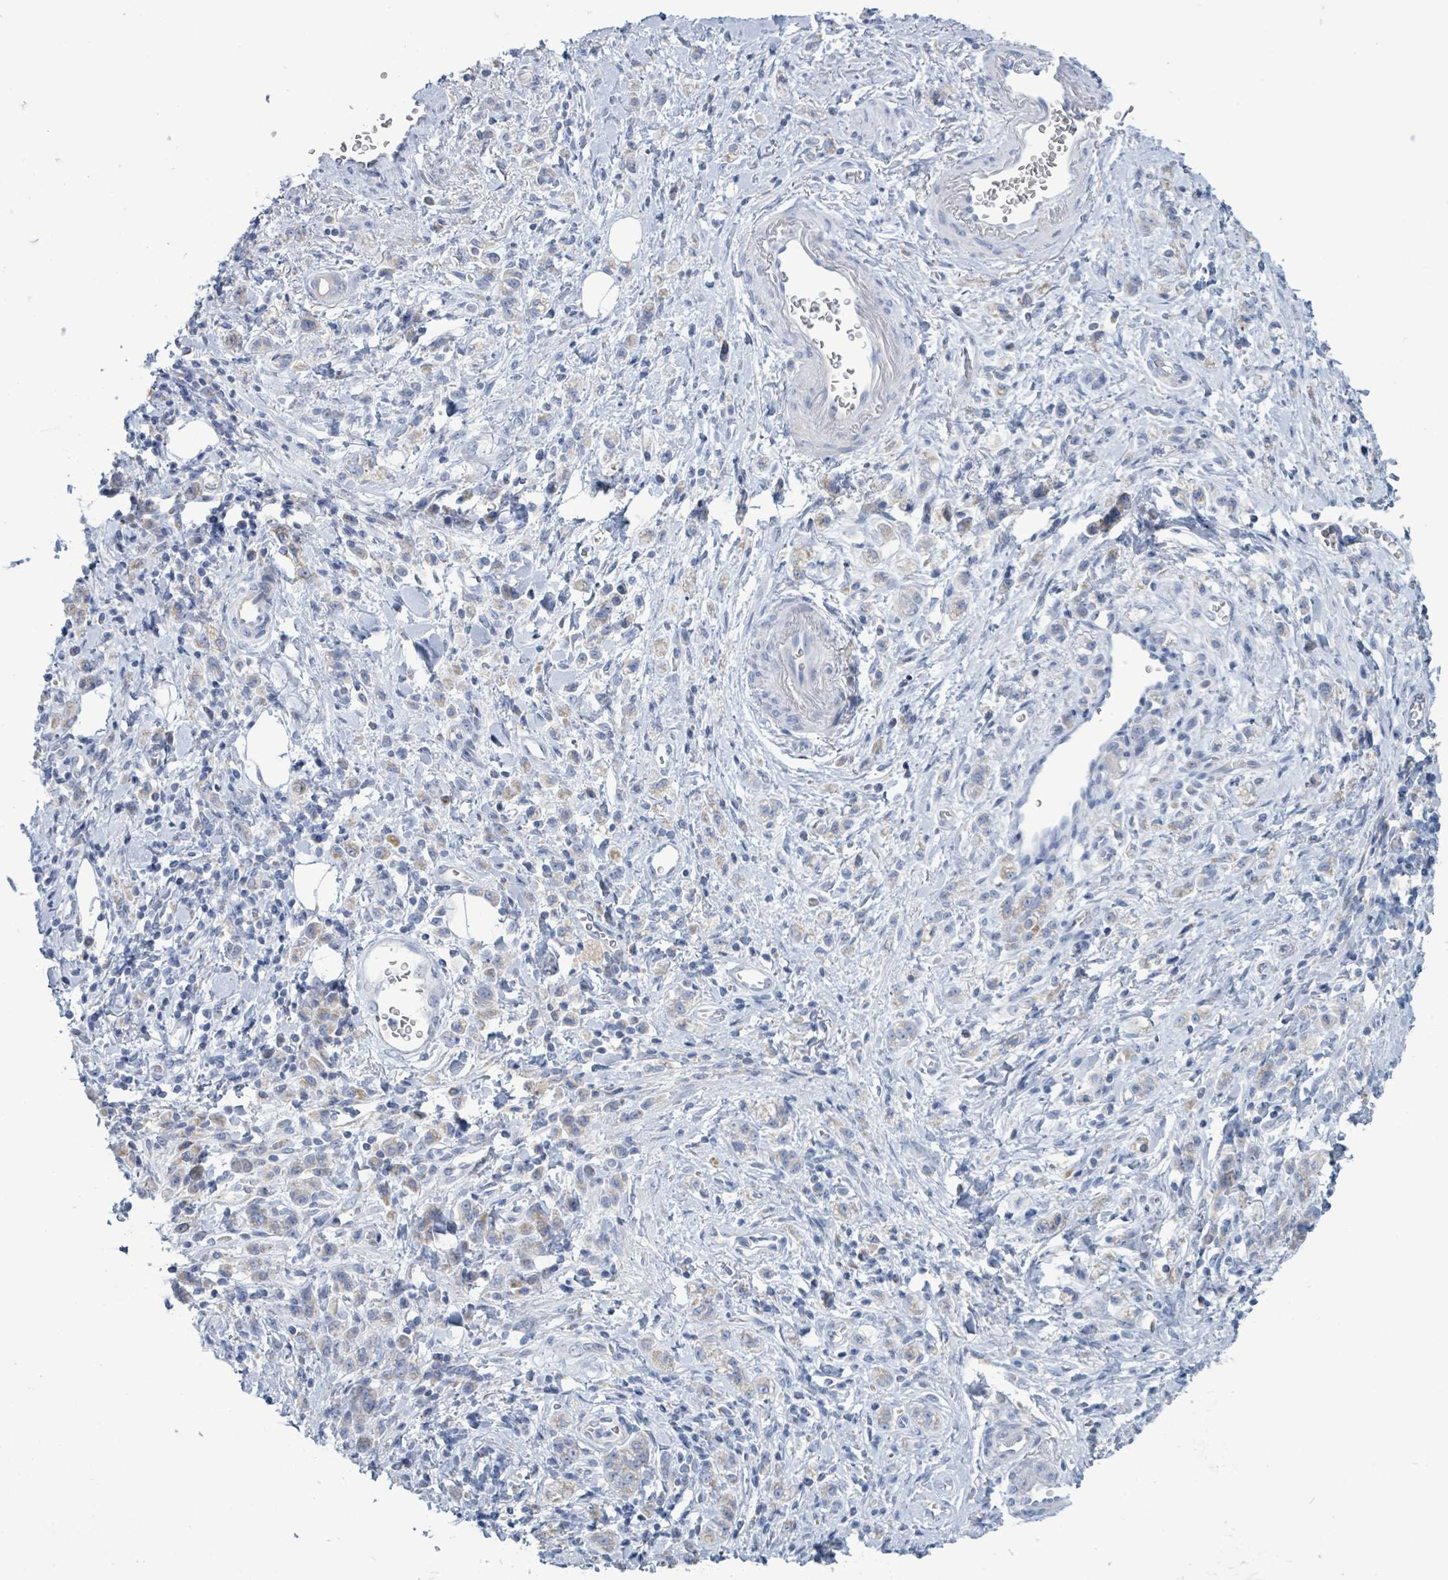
{"staining": {"intensity": "weak", "quantity": "<25%", "location": "cytoplasmic/membranous"}, "tissue": "stomach cancer", "cell_type": "Tumor cells", "image_type": "cancer", "snomed": [{"axis": "morphology", "description": "Adenocarcinoma, NOS"}, {"axis": "topography", "description": "Stomach"}], "caption": "Tumor cells are negative for protein expression in human adenocarcinoma (stomach). (Stains: DAB (3,3'-diaminobenzidine) immunohistochemistry (IHC) with hematoxylin counter stain, Microscopy: brightfield microscopy at high magnification).", "gene": "AKR1C4", "patient": {"sex": "male", "age": 77}}